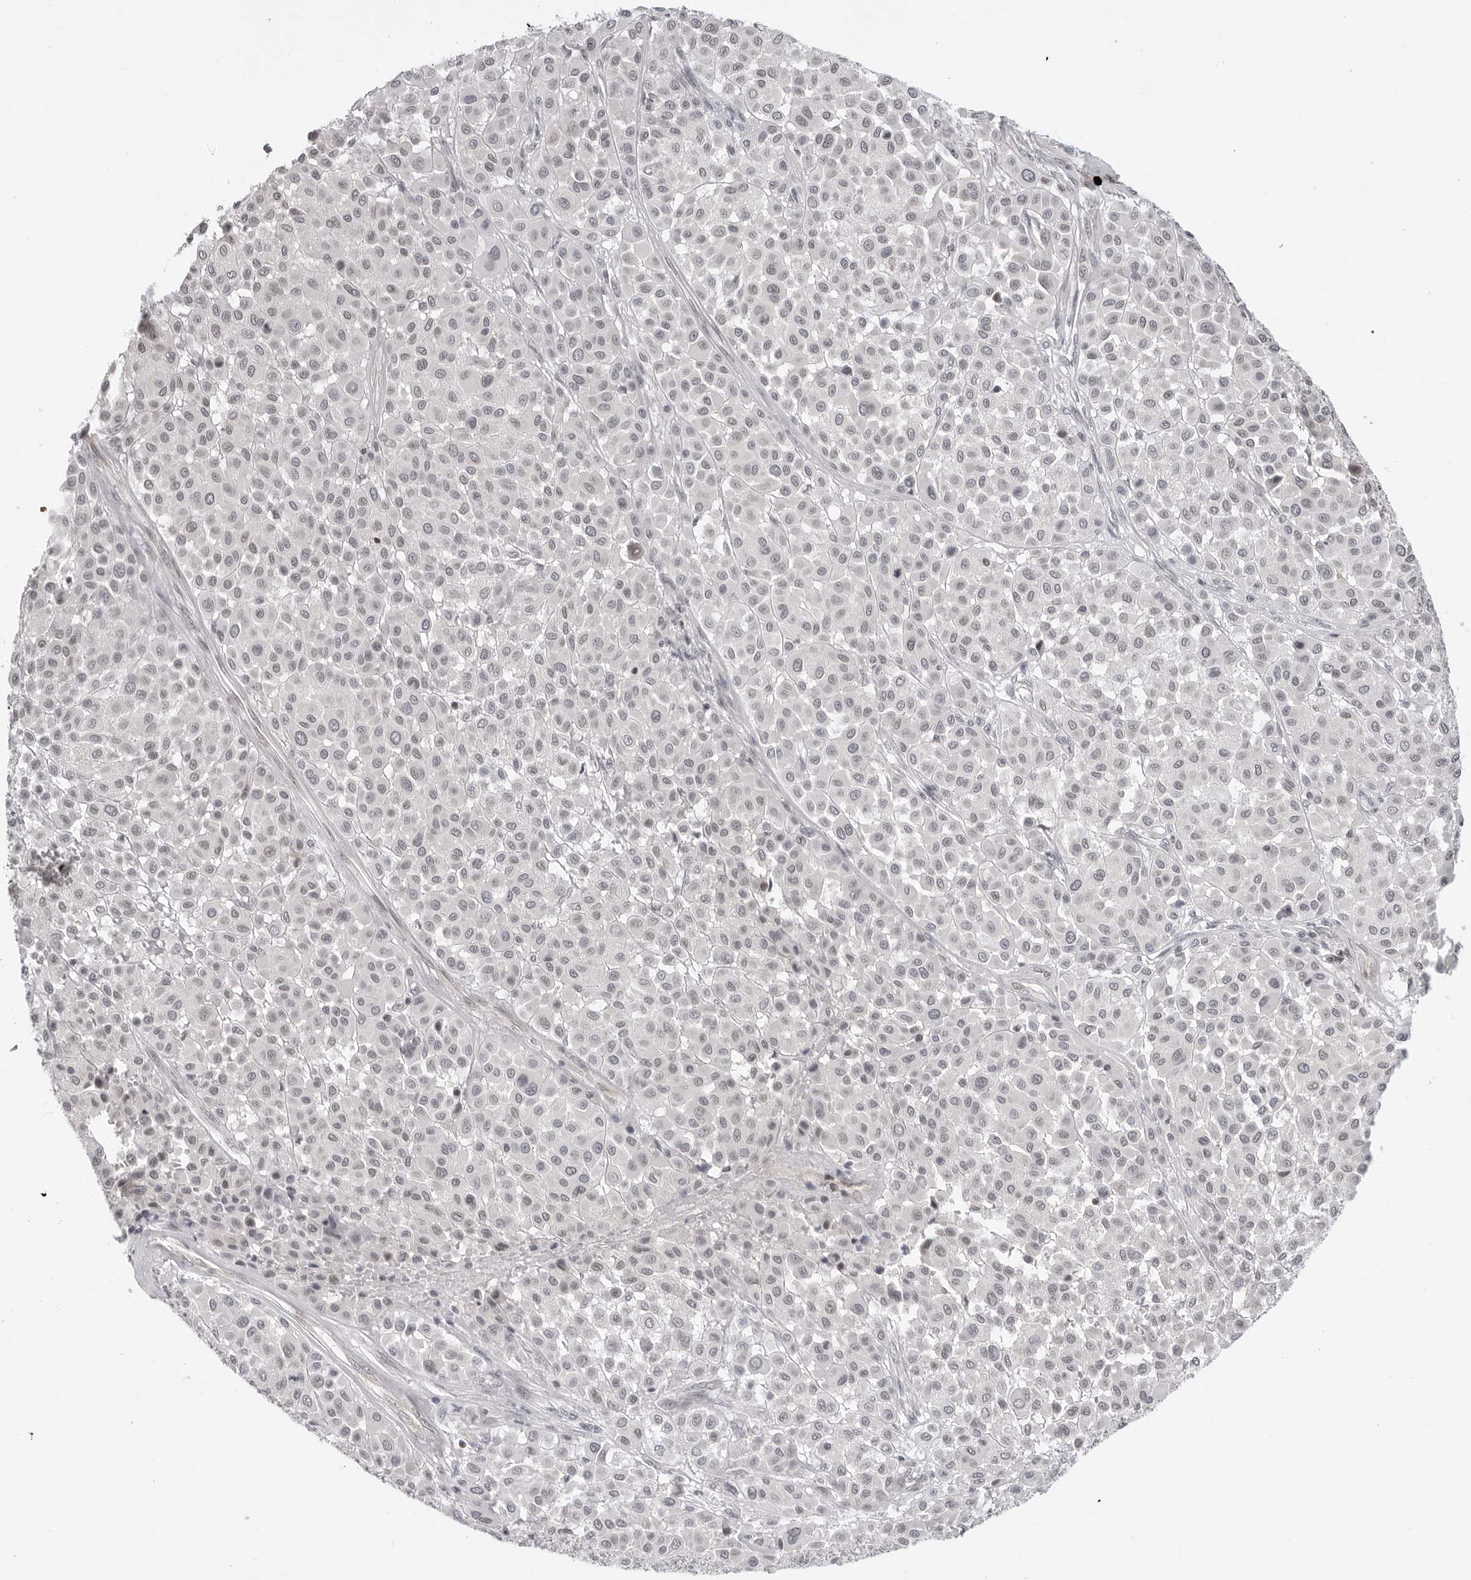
{"staining": {"intensity": "negative", "quantity": "none", "location": "none"}, "tissue": "melanoma", "cell_type": "Tumor cells", "image_type": "cancer", "snomed": [{"axis": "morphology", "description": "Malignant melanoma, Metastatic site"}, {"axis": "topography", "description": "Soft tissue"}], "caption": "IHC photomicrograph of neoplastic tissue: human malignant melanoma (metastatic site) stained with DAB (3,3'-diaminobenzidine) shows no significant protein expression in tumor cells.", "gene": "C8orf33", "patient": {"sex": "male", "age": 41}}